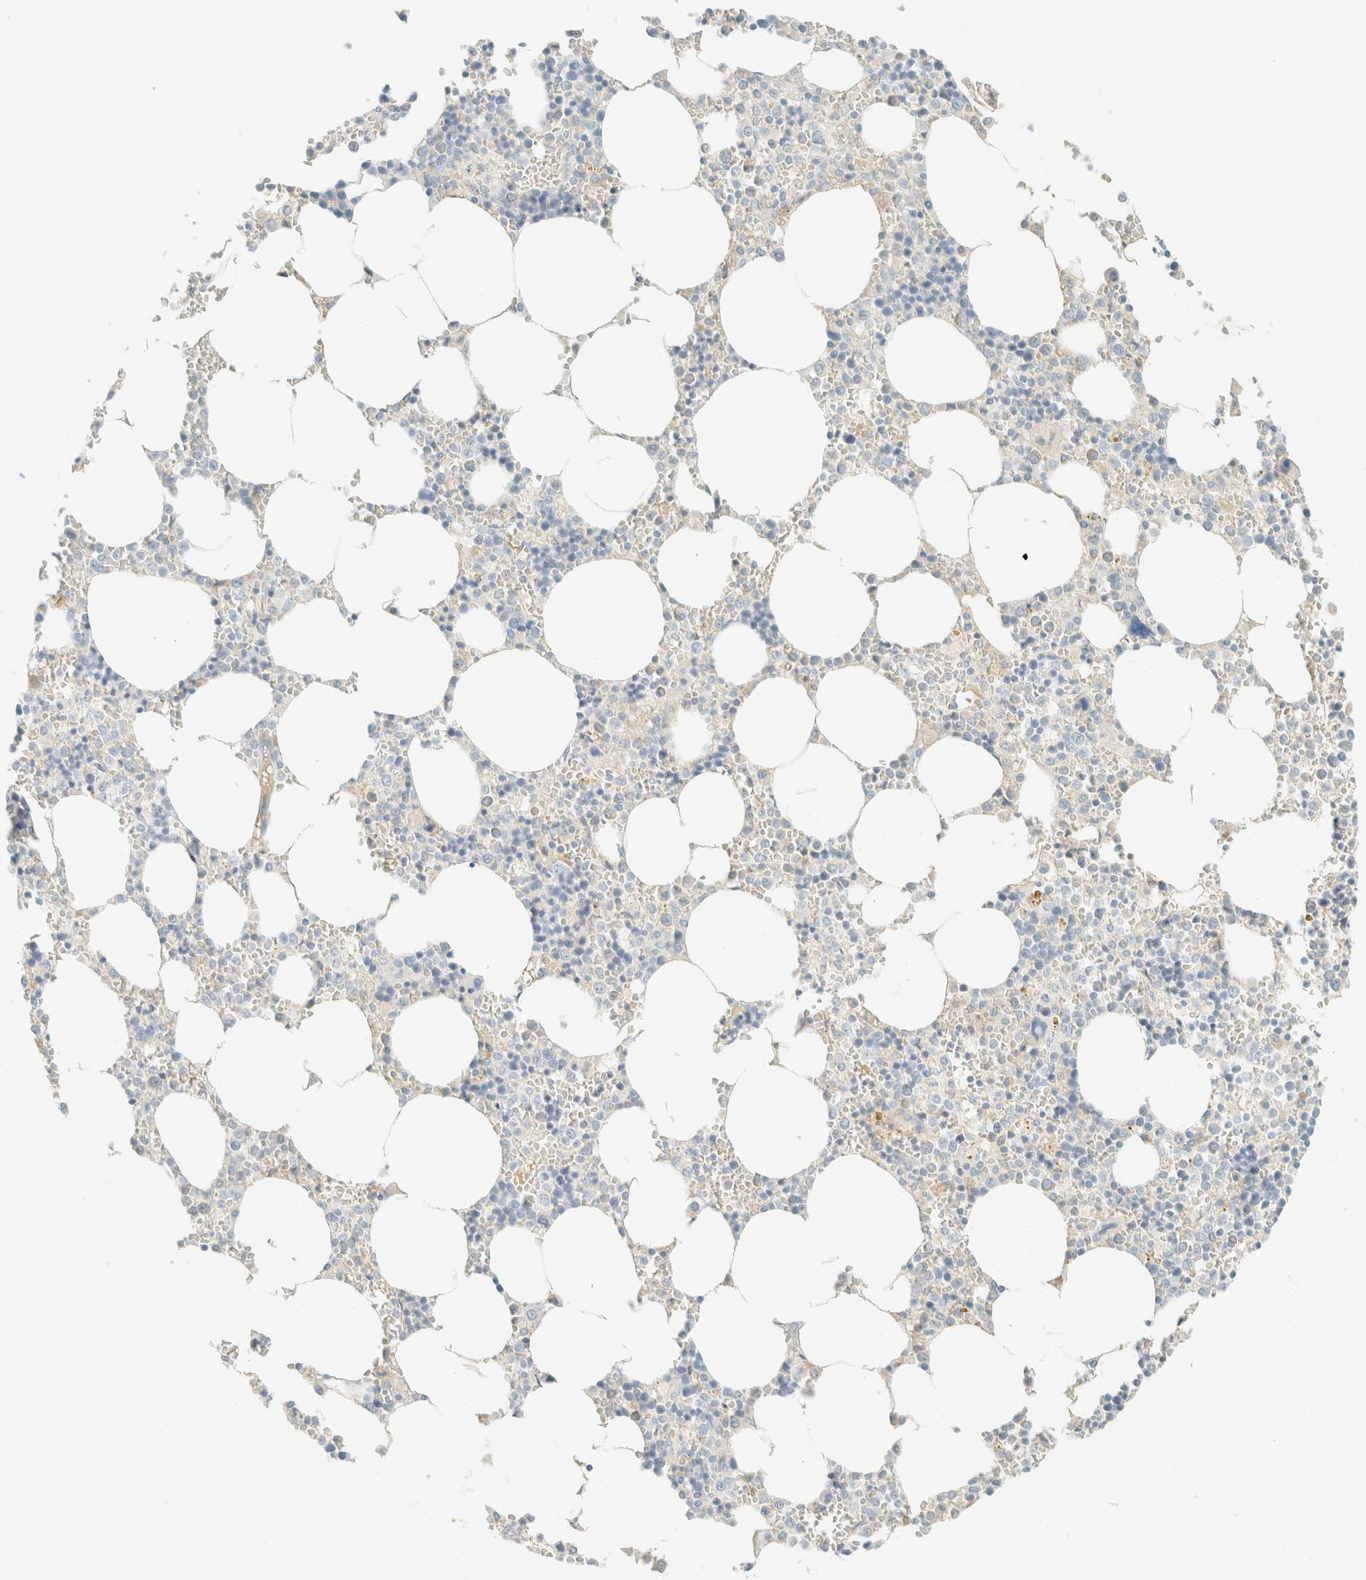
{"staining": {"intensity": "negative", "quantity": "none", "location": "none"}, "tissue": "bone marrow", "cell_type": "Hematopoietic cells", "image_type": "normal", "snomed": [{"axis": "morphology", "description": "Normal tissue, NOS"}, {"axis": "topography", "description": "Bone marrow"}], "caption": "Photomicrograph shows no protein positivity in hematopoietic cells of benign bone marrow. Brightfield microscopy of immunohistochemistry stained with DAB (brown) and hematoxylin (blue), captured at high magnification.", "gene": "GPA33", "patient": {"sex": "male", "age": 70}}